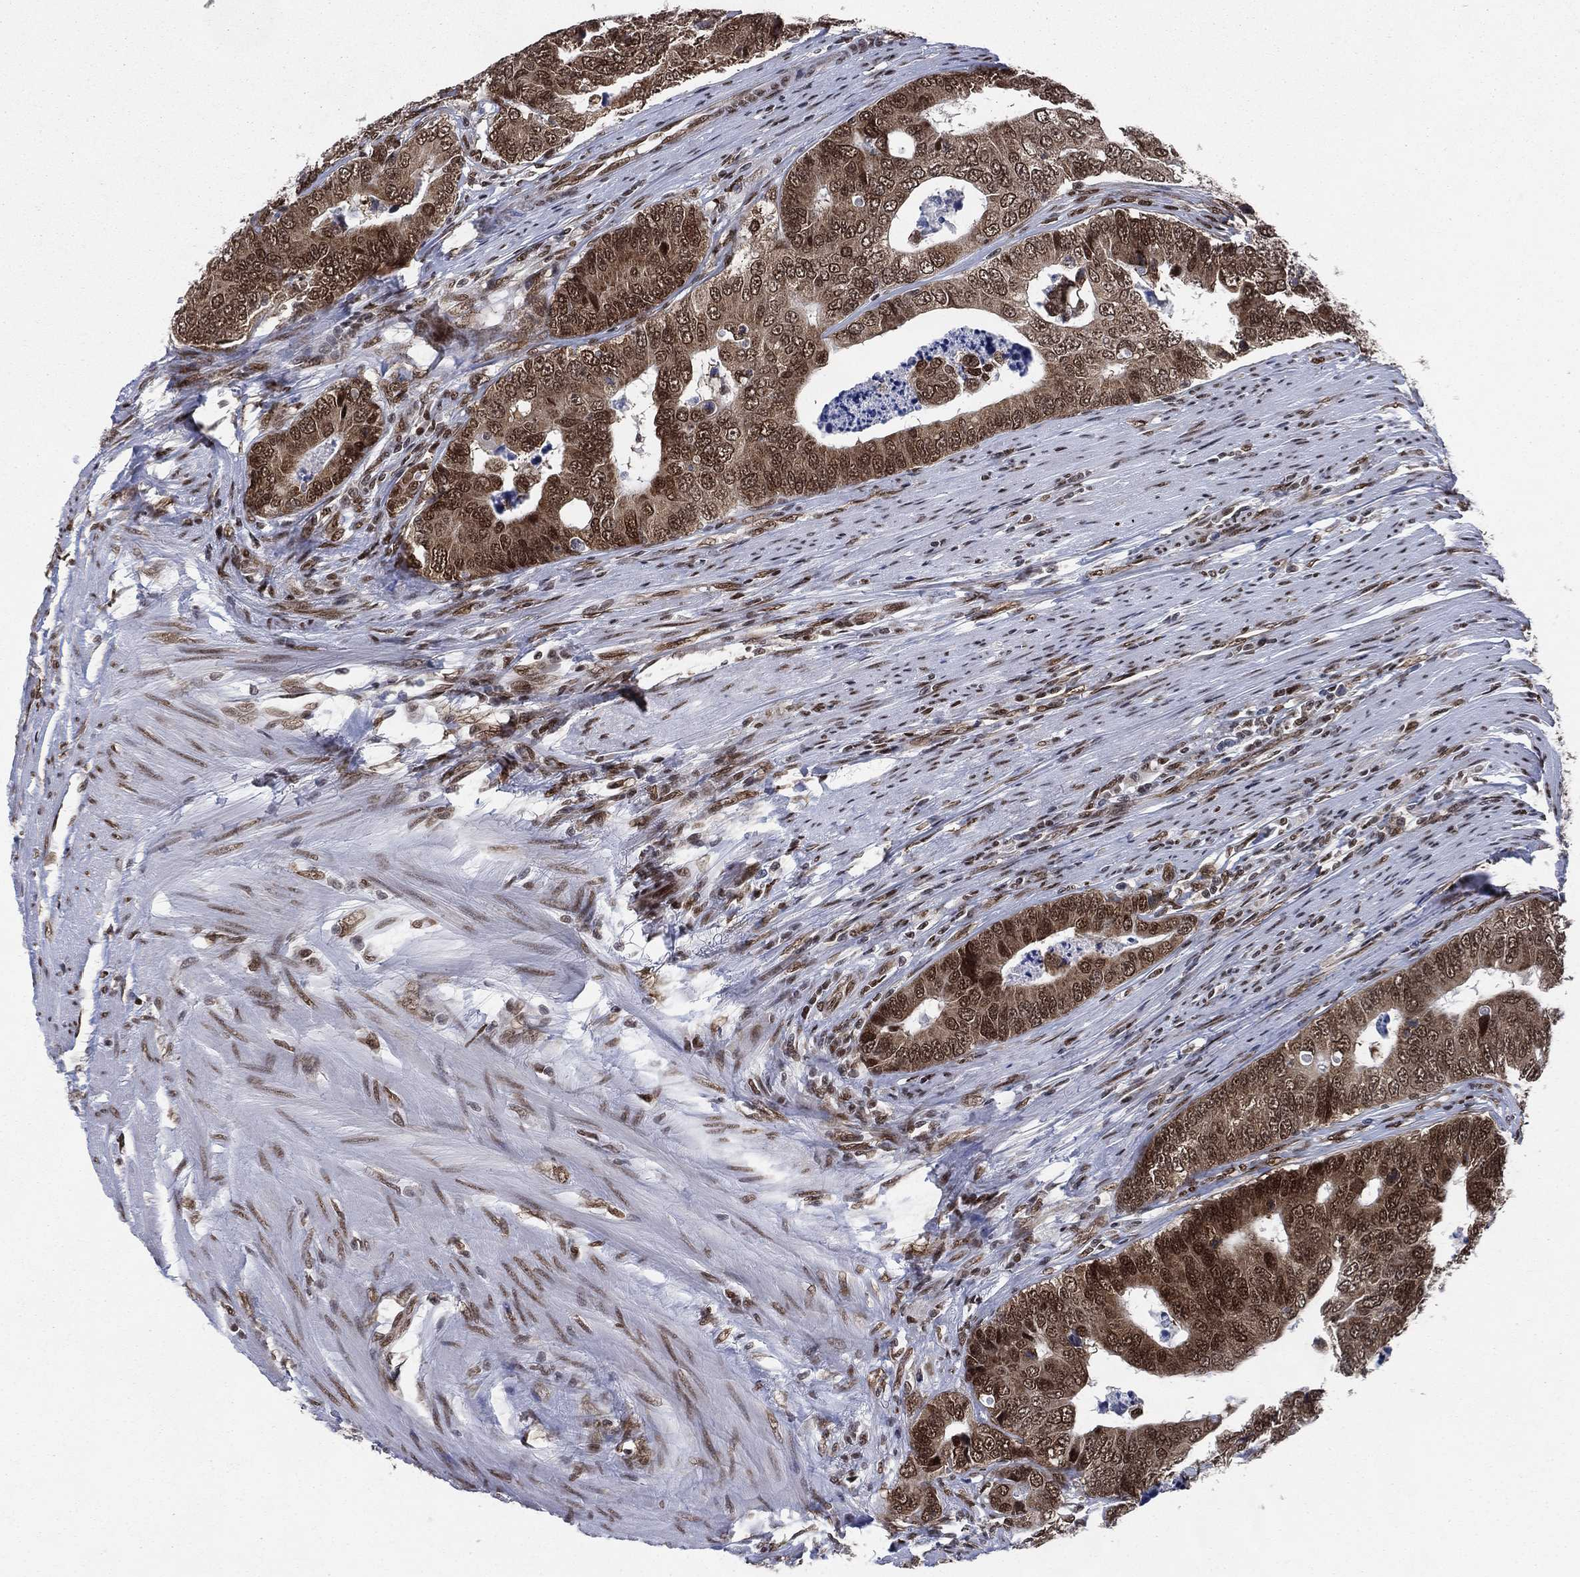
{"staining": {"intensity": "strong", "quantity": ">75%", "location": "cytoplasmic/membranous,nuclear"}, "tissue": "colorectal cancer", "cell_type": "Tumor cells", "image_type": "cancer", "snomed": [{"axis": "morphology", "description": "Adenocarcinoma, NOS"}, {"axis": "topography", "description": "Colon"}], "caption": "This is an image of IHC staining of adenocarcinoma (colorectal), which shows strong positivity in the cytoplasmic/membranous and nuclear of tumor cells.", "gene": "FUBP3", "patient": {"sex": "female", "age": 72}}